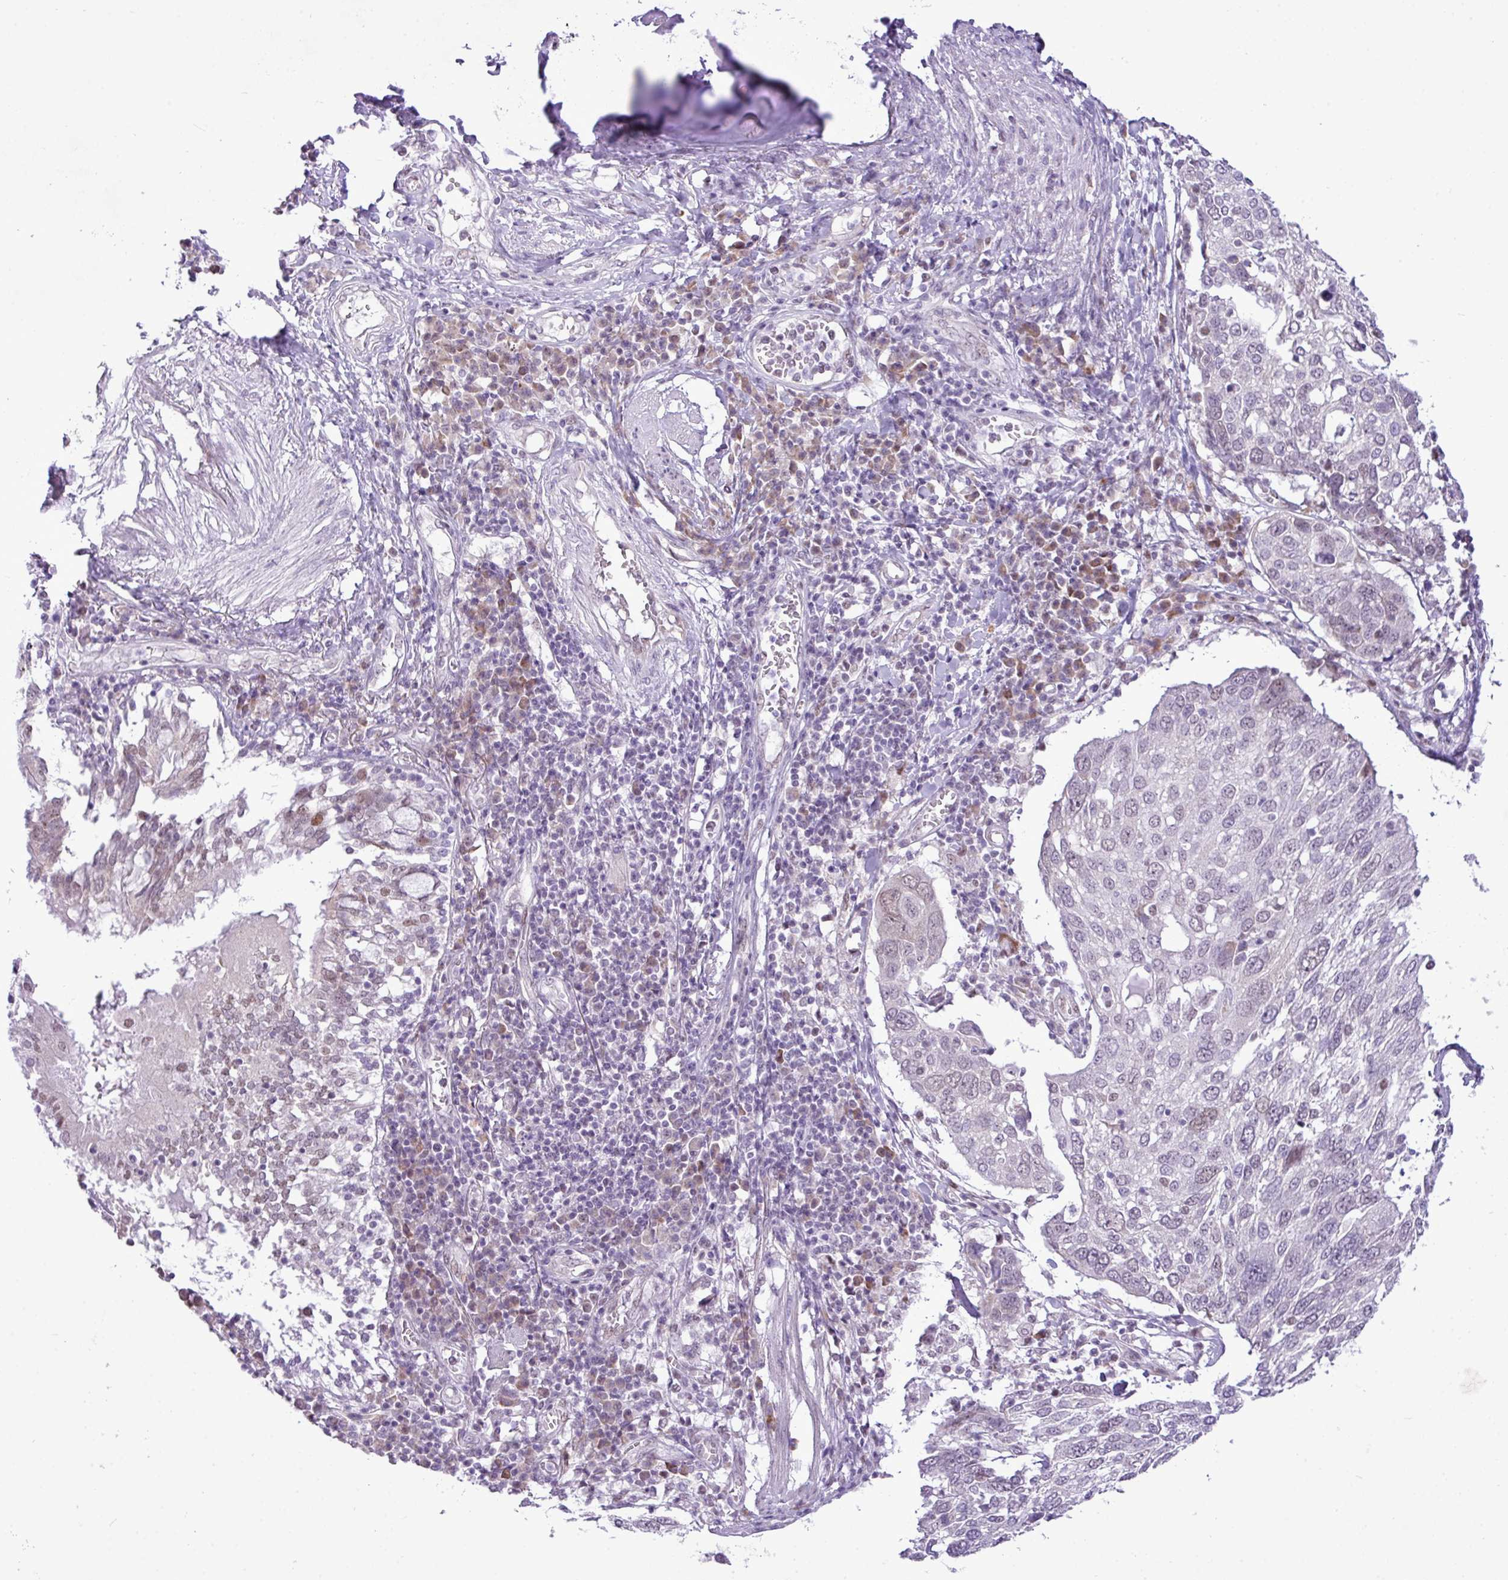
{"staining": {"intensity": "negative", "quantity": "none", "location": "none"}, "tissue": "lung cancer", "cell_type": "Tumor cells", "image_type": "cancer", "snomed": [{"axis": "morphology", "description": "Squamous cell carcinoma, NOS"}, {"axis": "topography", "description": "Lung"}], "caption": "Histopathology image shows no significant protein staining in tumor cells of lung cancer (squamous cell carcinoma).", "gene": "ELOA2", "patient": {"sex": "male", "age": 65}}